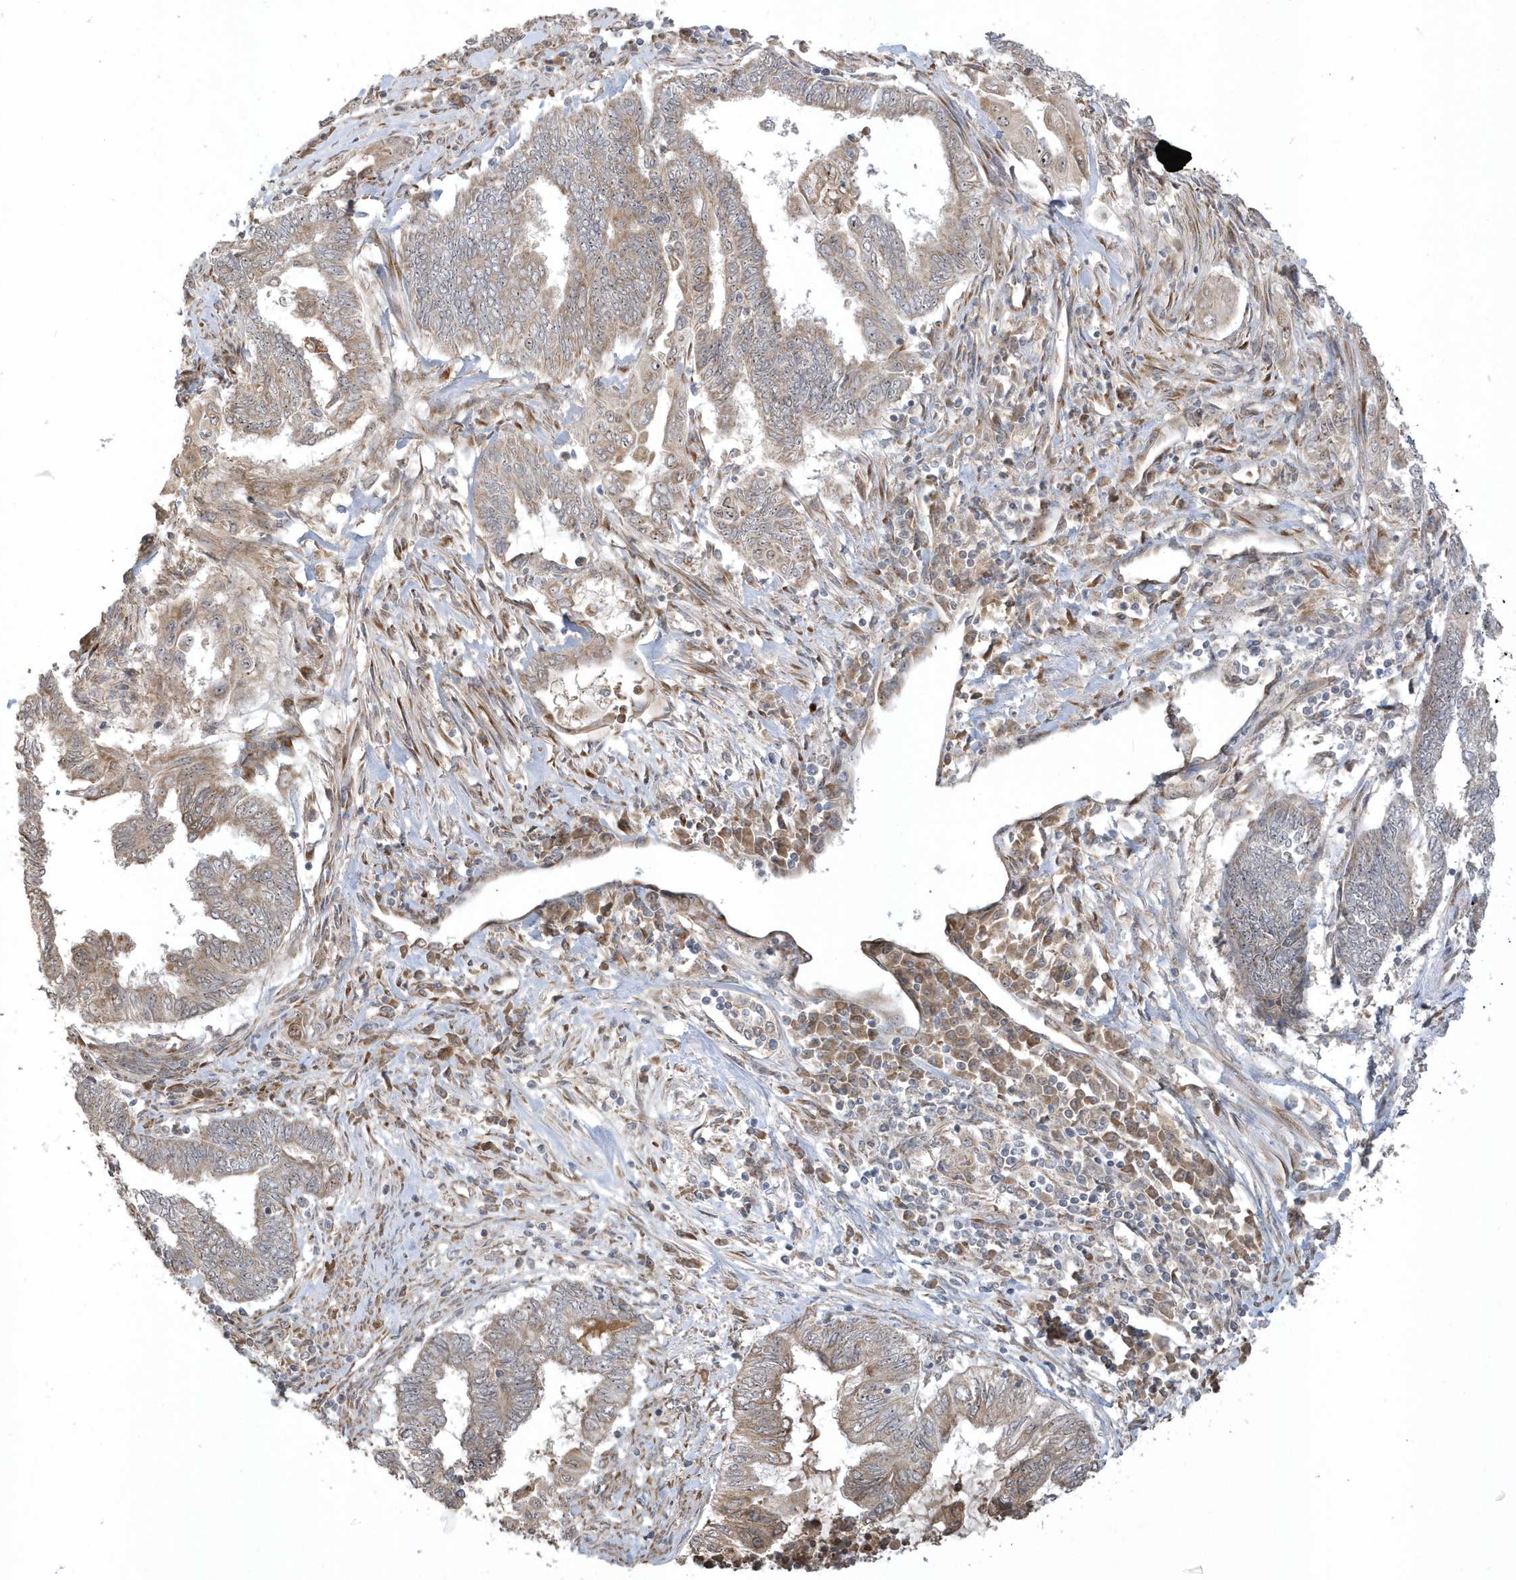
{"staining": {"intensity": "weak", "quantity": "25%-75%", "location": "cytoplasmic/membranous"}, "tissue": "endometrial cancer", "cell_type": "Tumor cells", "image_type": "cancer", "snomed": [{"axis": "morphology", "description": "Adenocarcinoma, NOS"}, {"axis": "topography", "description": "Uterus"}, {"axis": "topography", "description": "Endometrium"}], "caption": "Human endometrial cancer stained with a brown dye reveals weak cytoplasmic/membranous positive positivity in about 25%-75% of tumor cells.", "gene": "ECM2", "patient": {"sex": "female", "age": 70}}